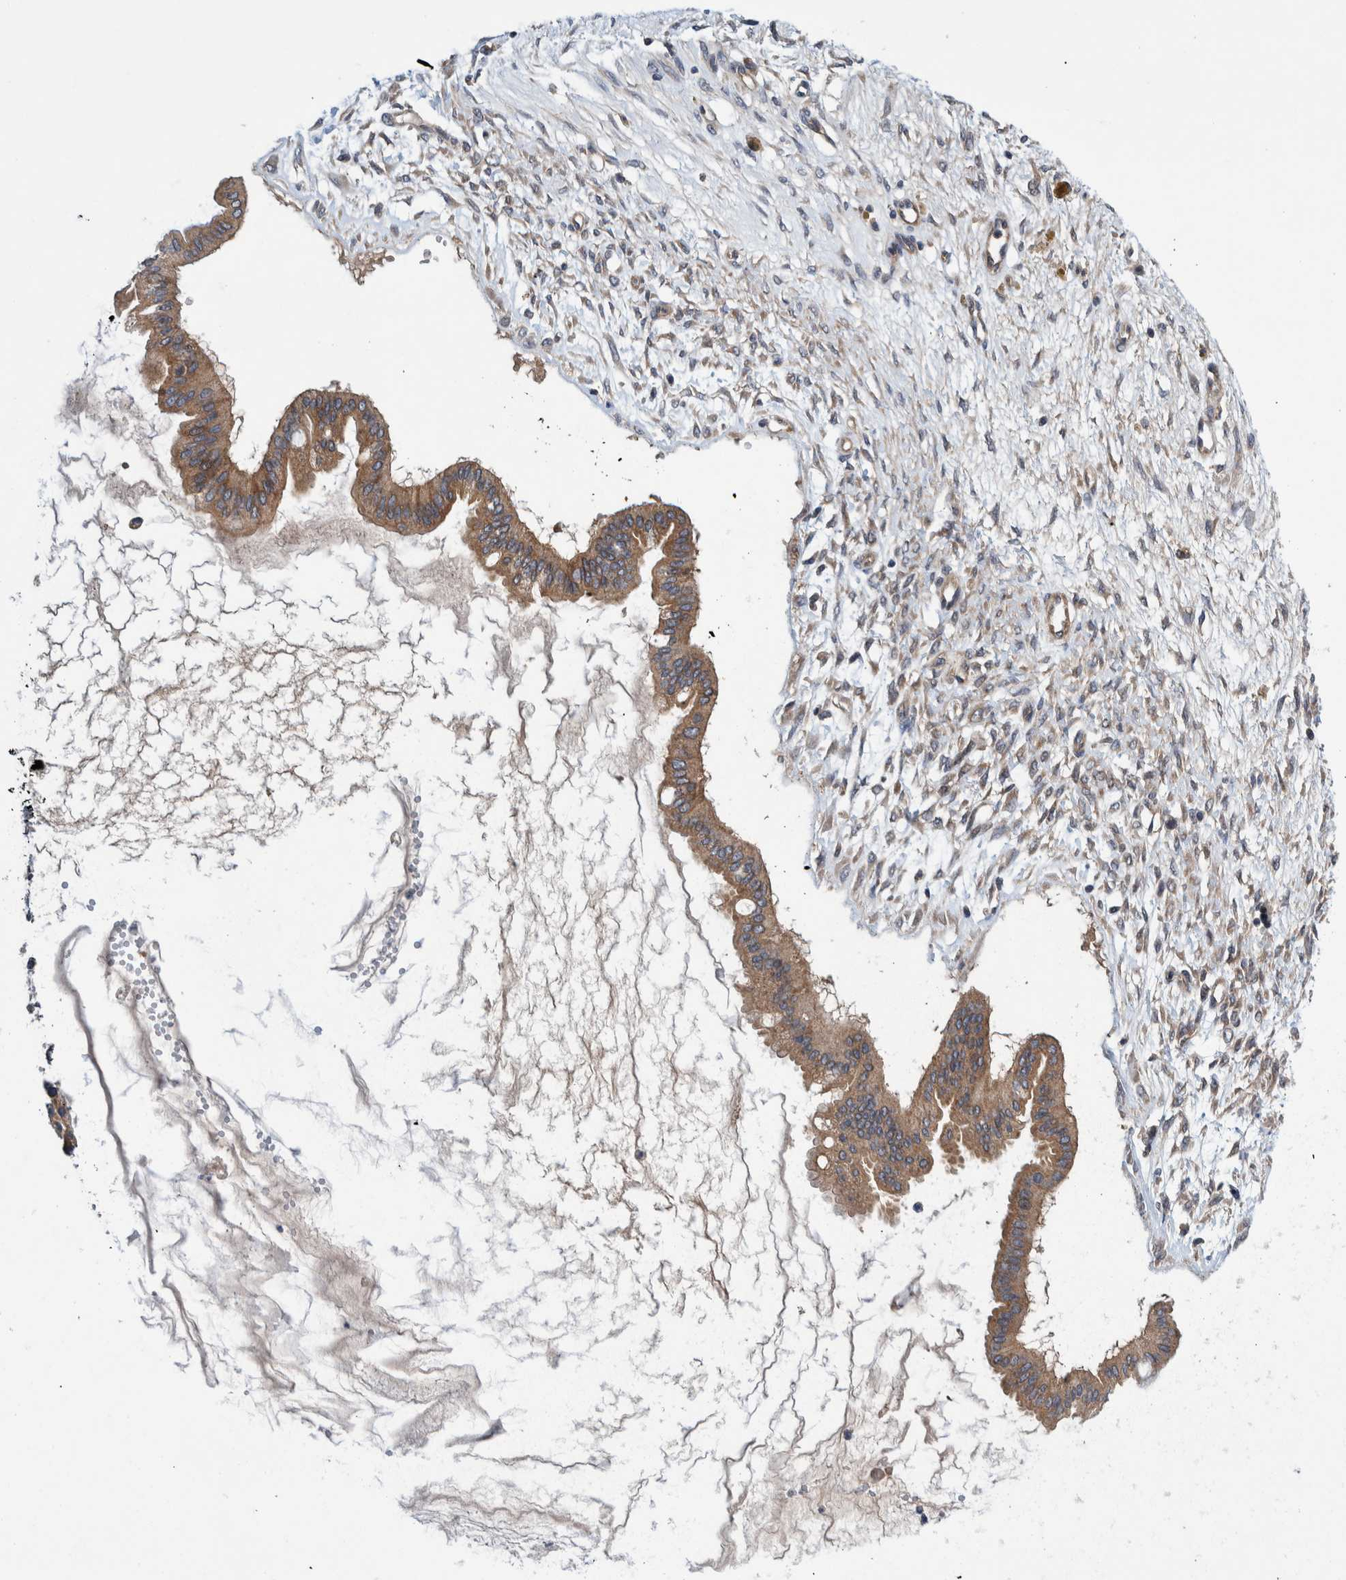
{"staining": {"intensity": "moderate", "quantity": ">75%", "location": "cytoplasmic/membranous"}, "tissue": "ovarian cancer", "cell_type": "Tumor cells", "image_type": "cancer", "snomed": [{"axis": "morphology", "description": "Cystadenocarcinoma, mucinous, NOS"}, {"axis": "topography", "description": "Ovary"}], "caption": "Moderate cytoplasmic/membranous protein staining is identified in approximately >75% of tumor cells in ovarian mucinous cystadenocarcinoma. (DAB (3,3'-diaminobenzidine) IHC, brown staining for protein, blue staining for nuclei).", "gene": "PIK3R6", "patient": {"sex": "female", "age": 73}}